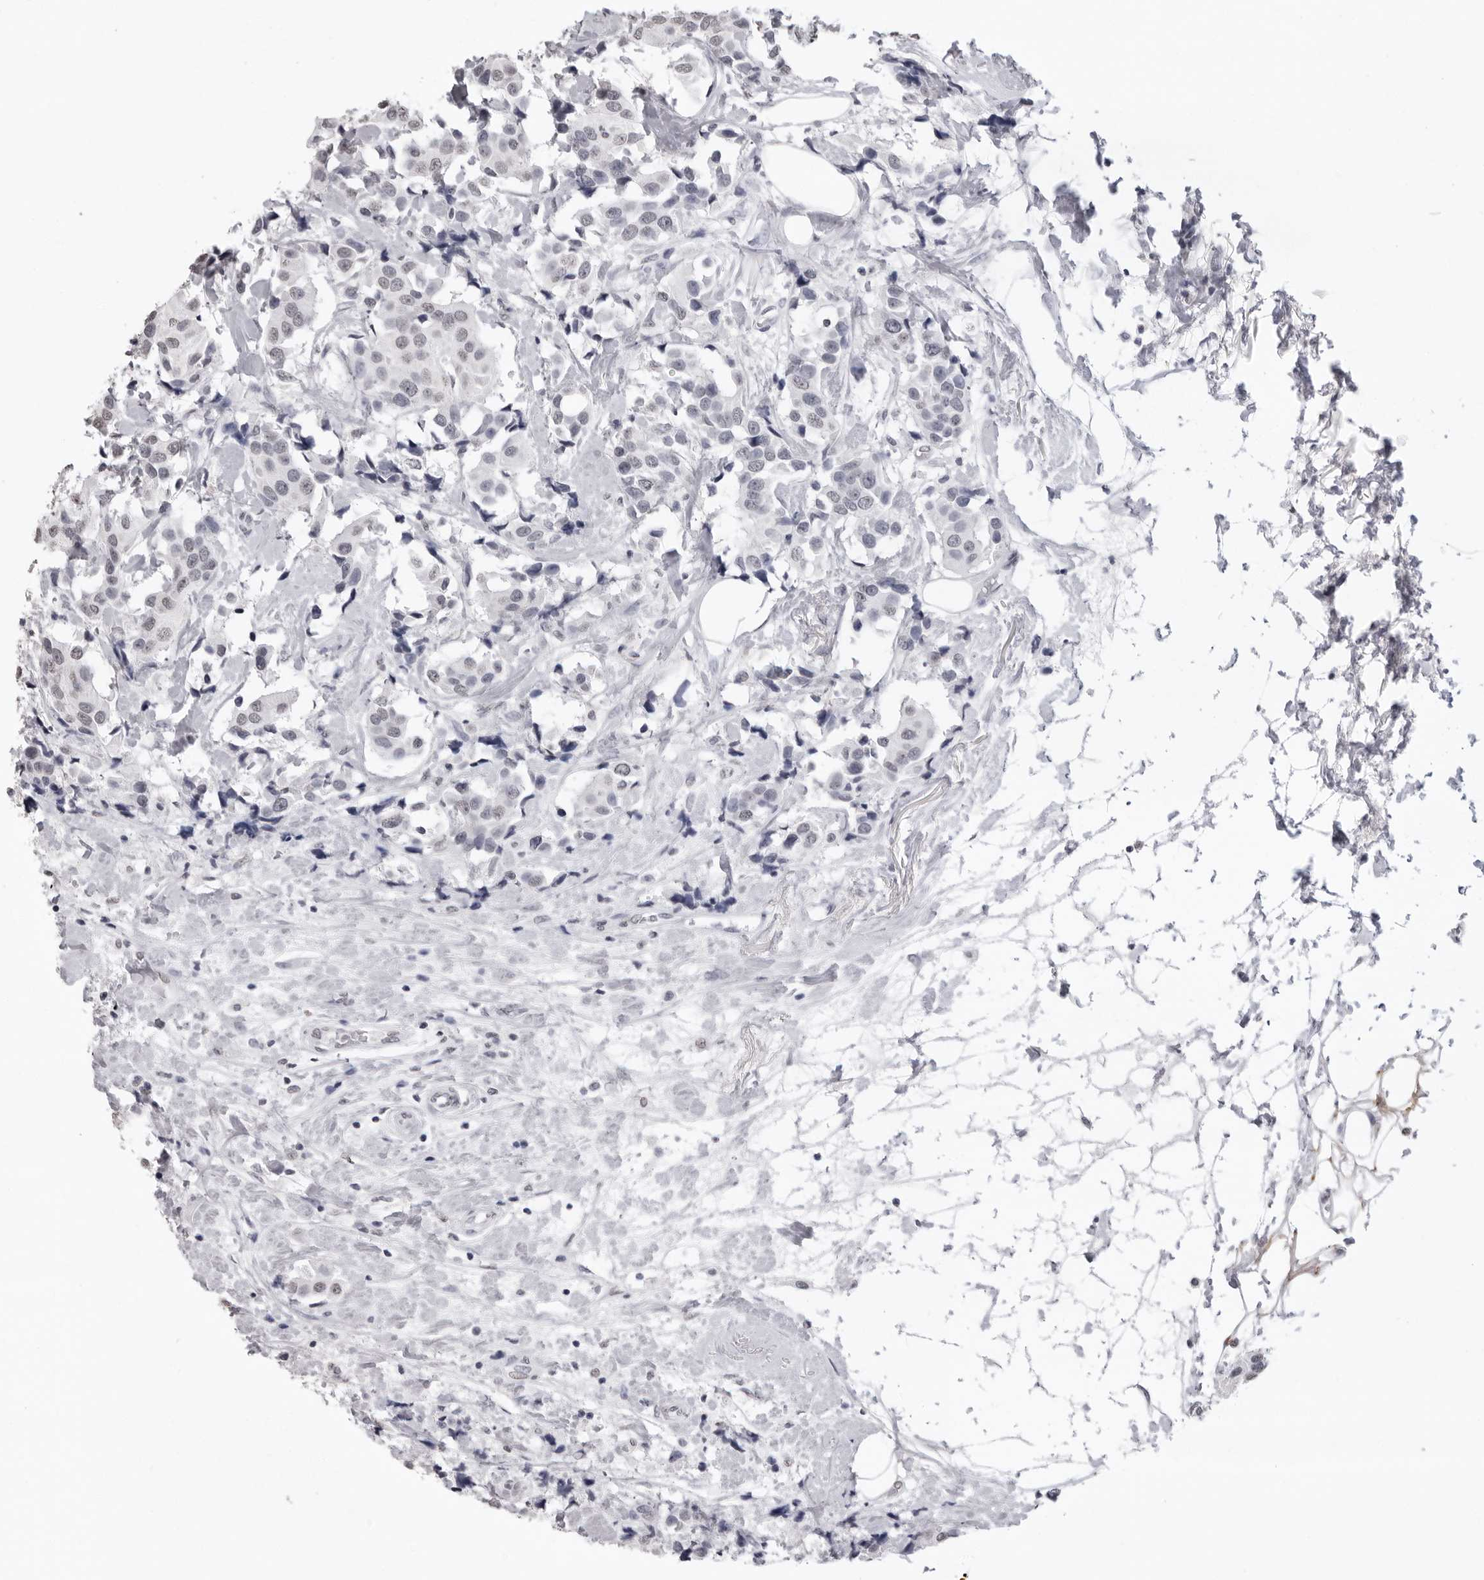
{"staining": {"intensity": "weak", "quantity": "<25%", "location": "nuclear"}, "tissue": "breast cancer", "cell_type": "Tumor cells", "image_type": "cancer", "snomed": [{"axis": "morphology", "description": "Normal tissue, NOS"}, {"axis": "morphology", "description": "Duct carcinoma"}, {"axis": "topography", "description": "Breast"}], "caption": "A micrograph of breast cancer (invasive ductal carcinoma) stained for a protein reveals no brown staining in tumor cells. Brightfield microscopy of IHC stained with DAB (3,3'-diaminobenzidine) (brown) and hematoxylin (blue), captured at high magnification.", "gene": "HEPACAM", "patient": {"sex": "female", "age": 39}}